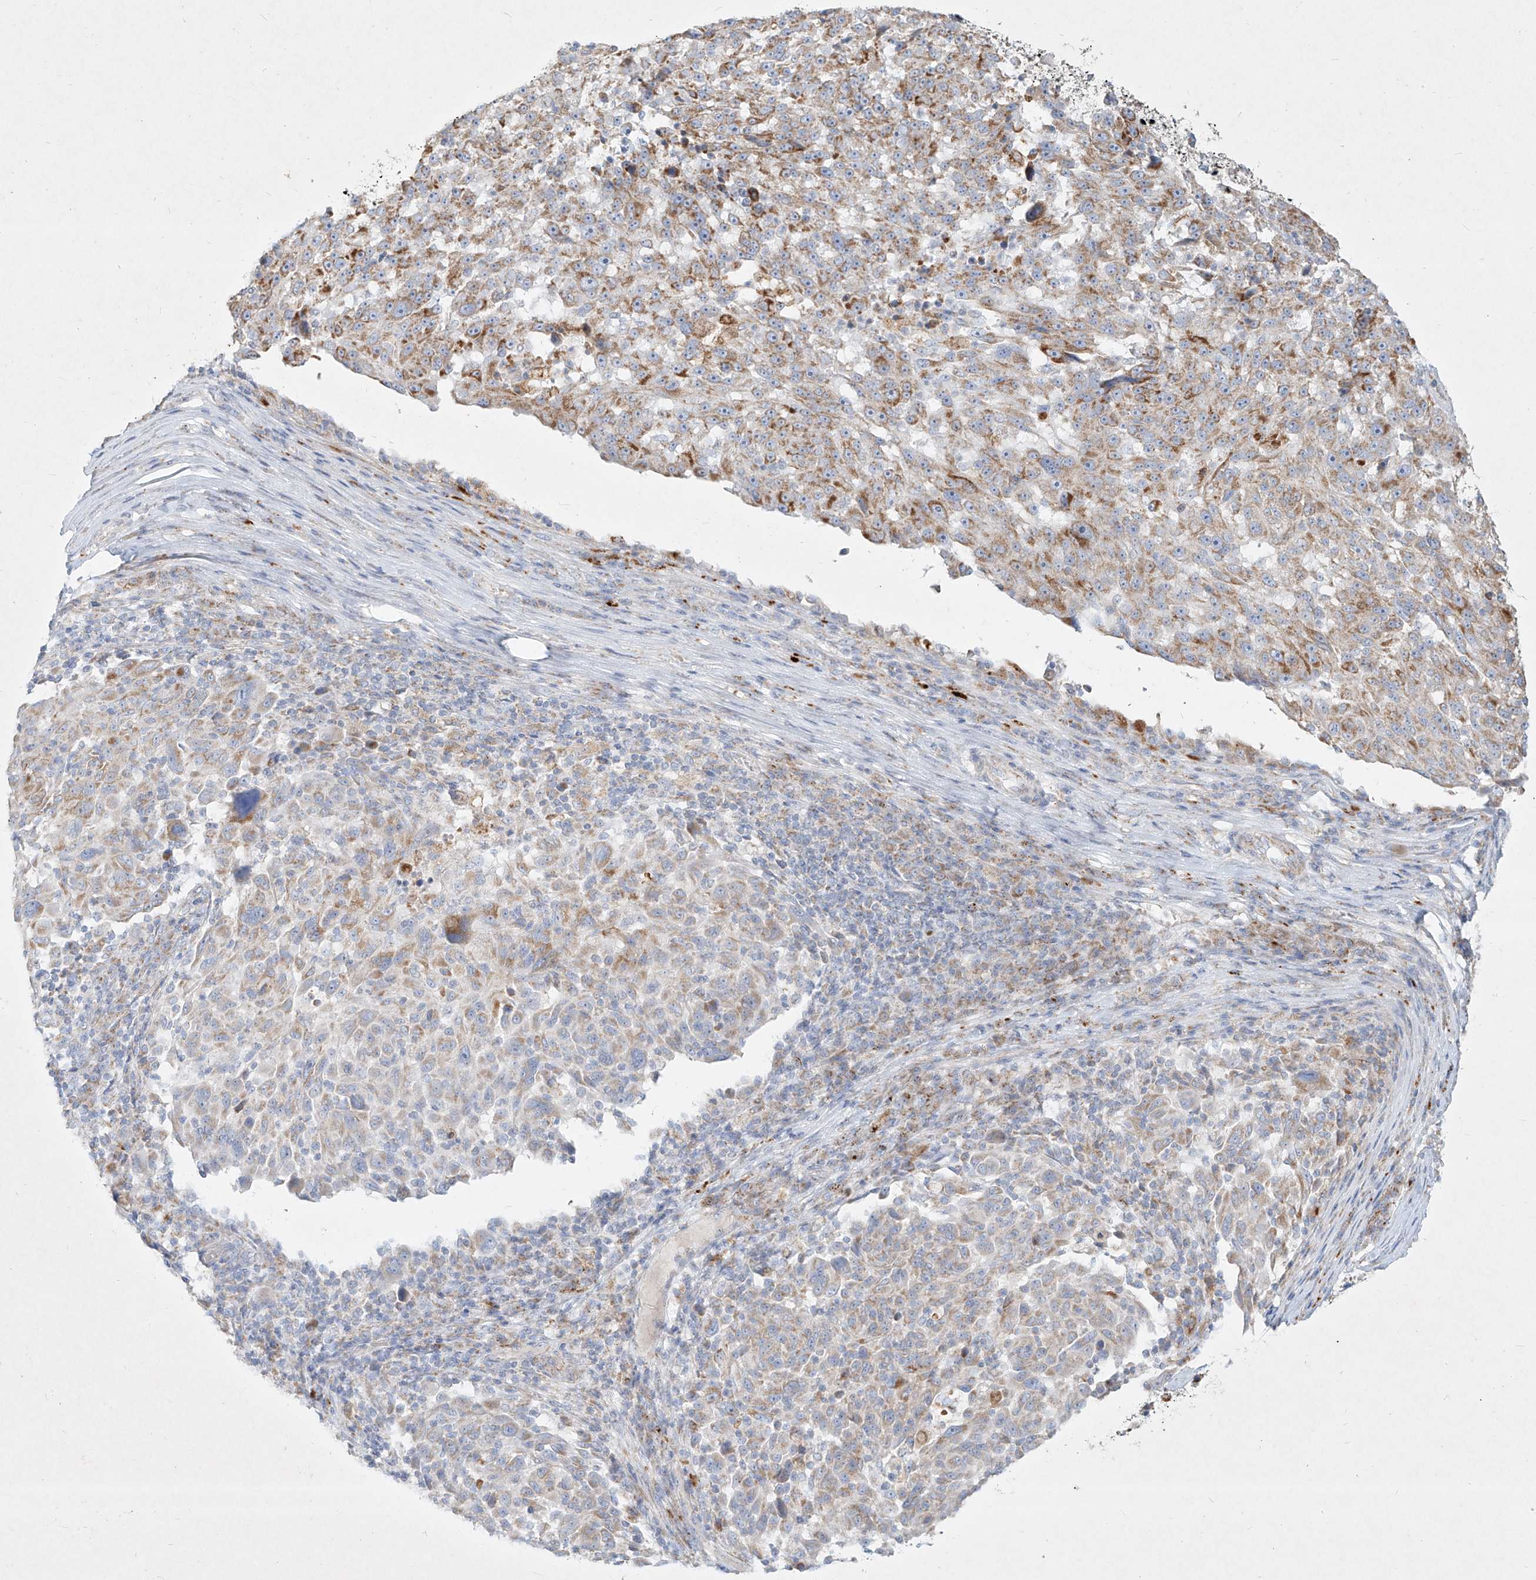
{"staining": {"intensity": "moderate", "quantity": "25%-75%", "location": "cytoplasmic/membranous"}, "tissue": "melanoma", "cell_type": "Tumor cells", "image_type": "cancer", "snomed": [{"axis": "morphology", "description": "Malignant melanoma, NOS"}, {"axis": "topography", "description": "Skin"}], "caption": "IHC image of neoplastic tissue: human malignant melanoma stained using immunohistochemistry (IHC) exhibits medium levels of moderate protein expression localized specifically in the cytoplasmic/membranous of tumor cells, appearing as a cytoplasmic/membranous brown color.", "gene": "MTX2", "patient": {"sex": "male", "age": 53}}